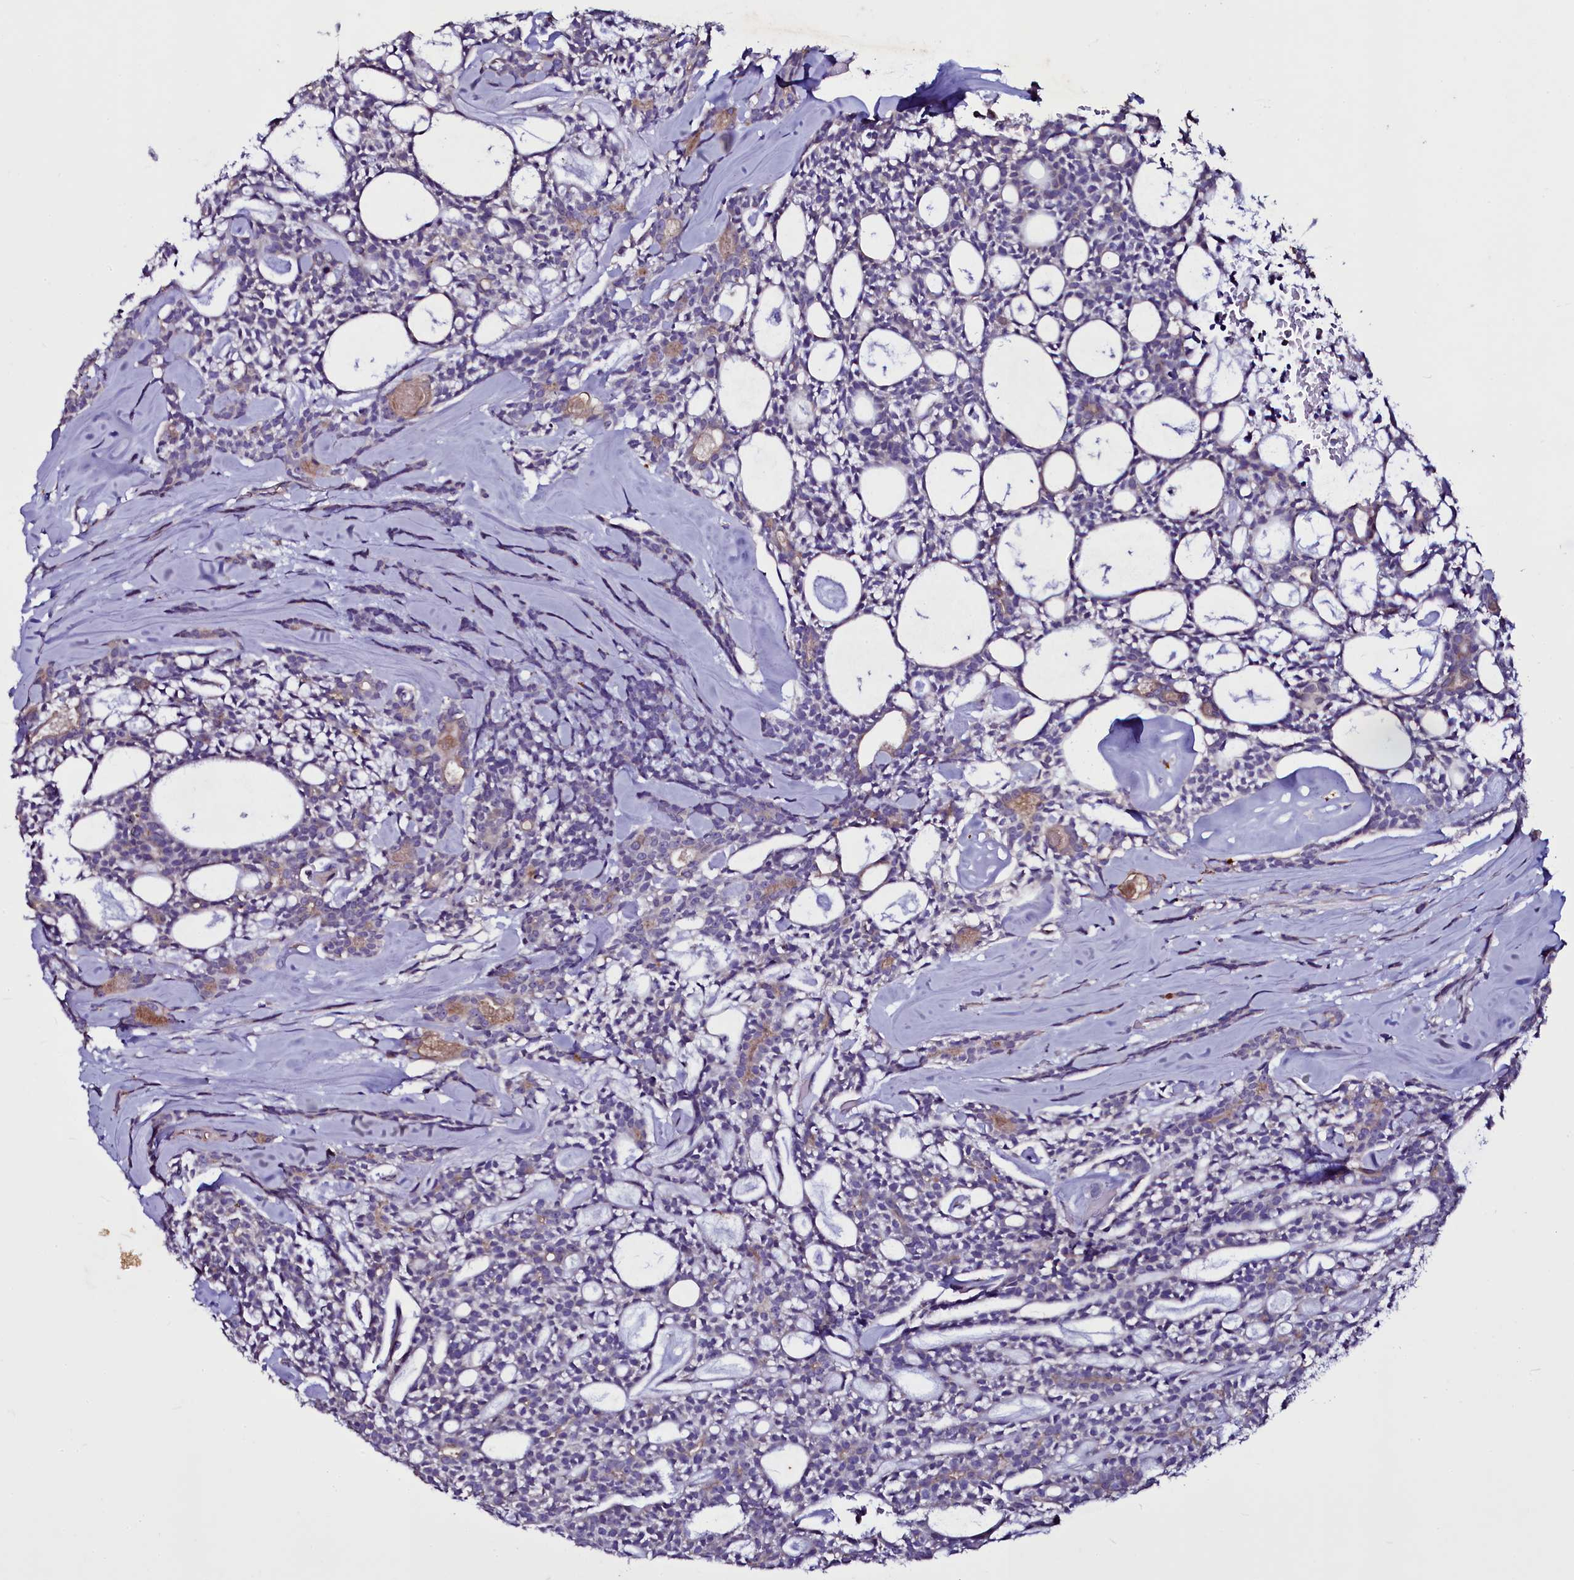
{"staining": {"intensity": "weak", "quantity": "<25%", "location": "cytoplasmic/membranous"}, "tissue": "head and neck cancer", "cell_type": "Tumor cells", "image_type": "cancer", "snomed": [{"axis": "morphology", "description": "Adenocarcinoma, NOS"}, {"axis": "topography", "description": "Salivary gland"}, {"axis": "topography", "description": "Head-Neck"}], "caption": "IHC histopathology image of human adenocarcinoma (head and neck) stained for a protein (brown), which displays no positivity in tumor cells.", "gene": "SELENOT", "patient": {"sex": "male", "age": 55}}